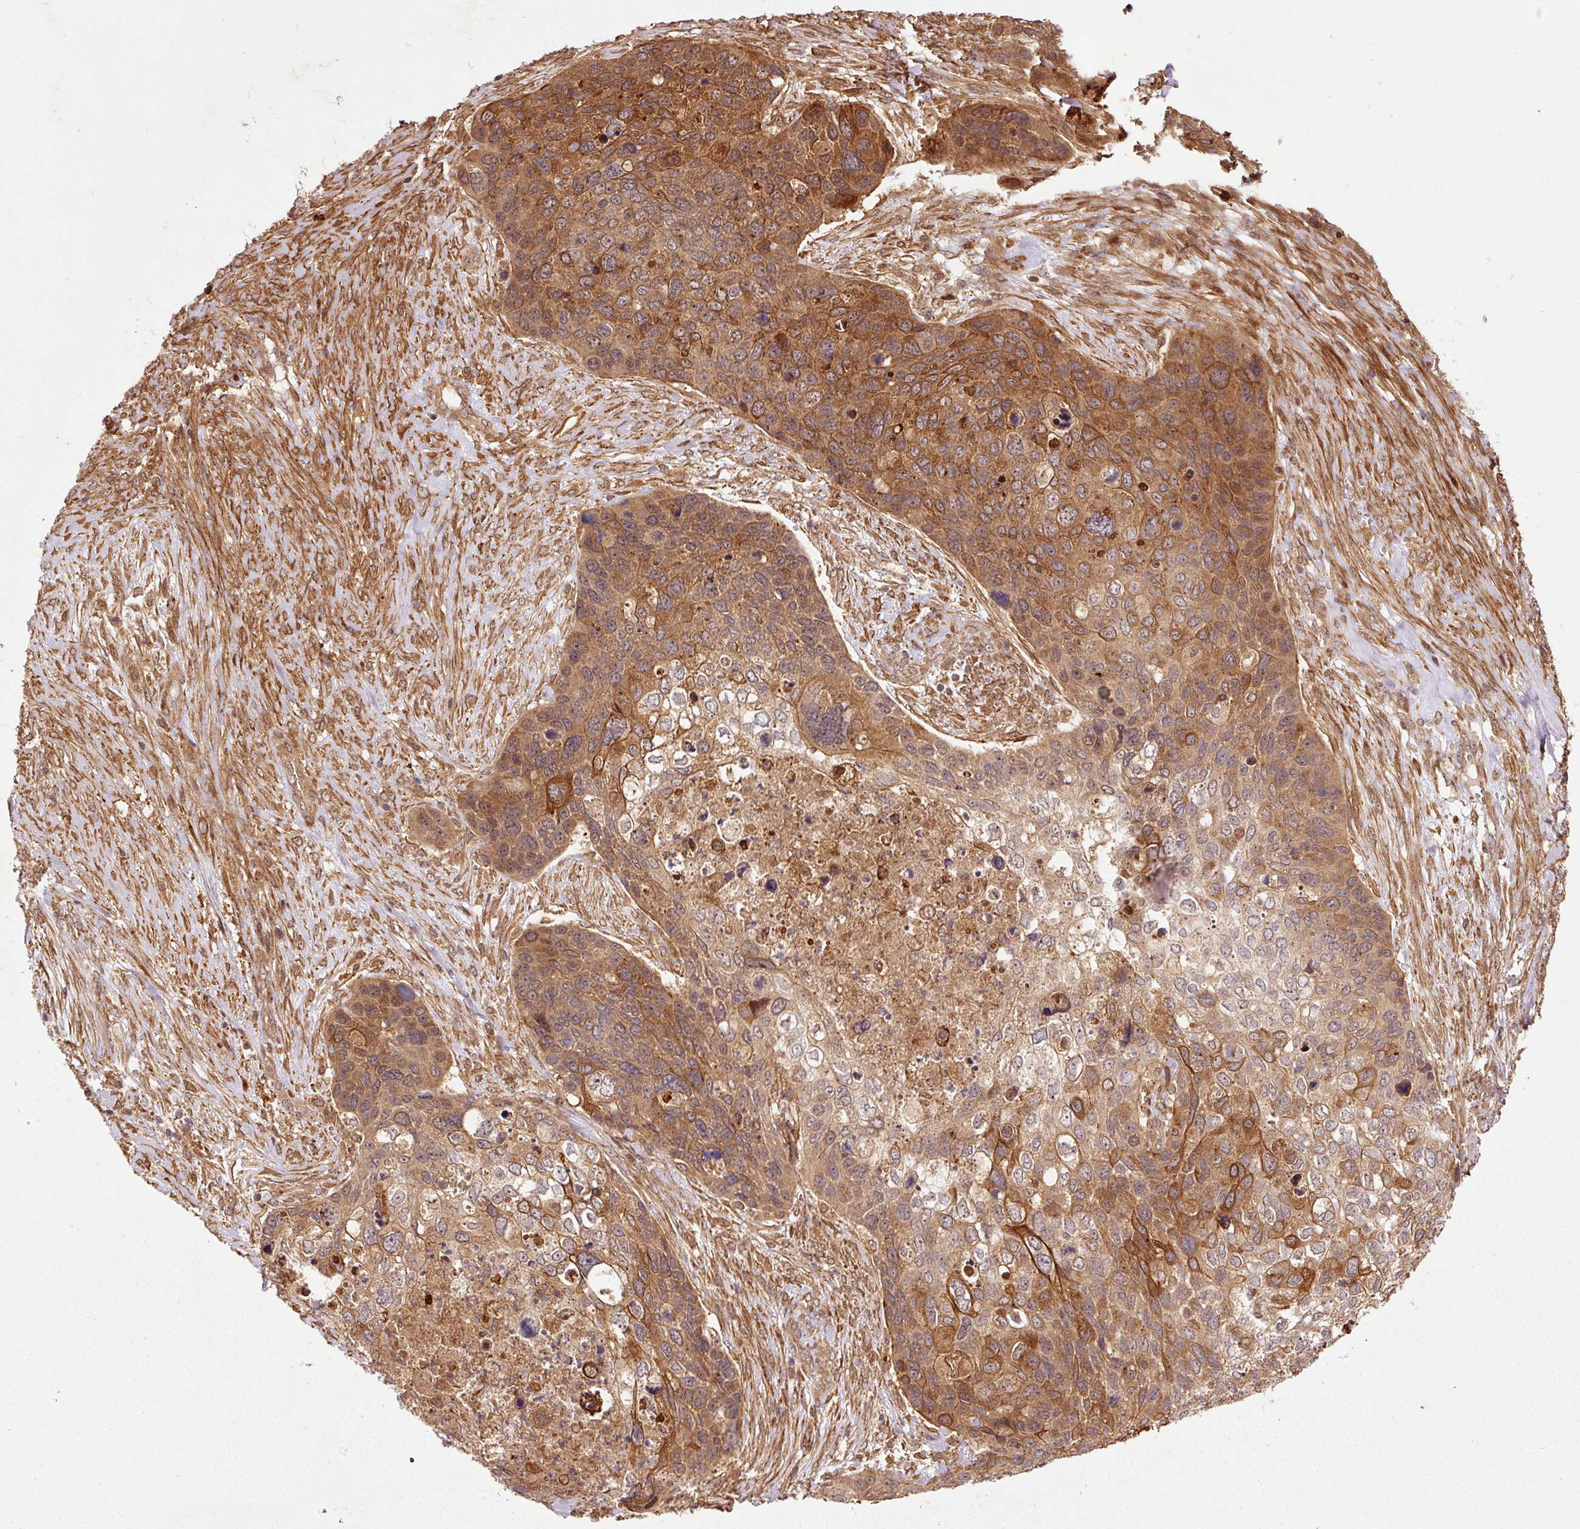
{"staining": {"intensity": "moderate", "quantity": ">75%", "location": "cytoplasmic/membranous,nuclear"}, "tissue": "skin cancer", "cell_type": "Tumor cells", "image_type": "cancer", "snomed": [{"axis": "morphology", "description": "Basal cell carcinoma"}, {"axis": "topography", "description": "Skin"}], "caption": "Tumor cells reveal medium levels of moderate cytoplasmic/membranous and nuclear staining in about >75% of cells in human skin cancer. (Brightfield microscopy of DAB IHC at high magnification).", "gene": "OXER1", "patient": {"sex": "female", "age": 74}}